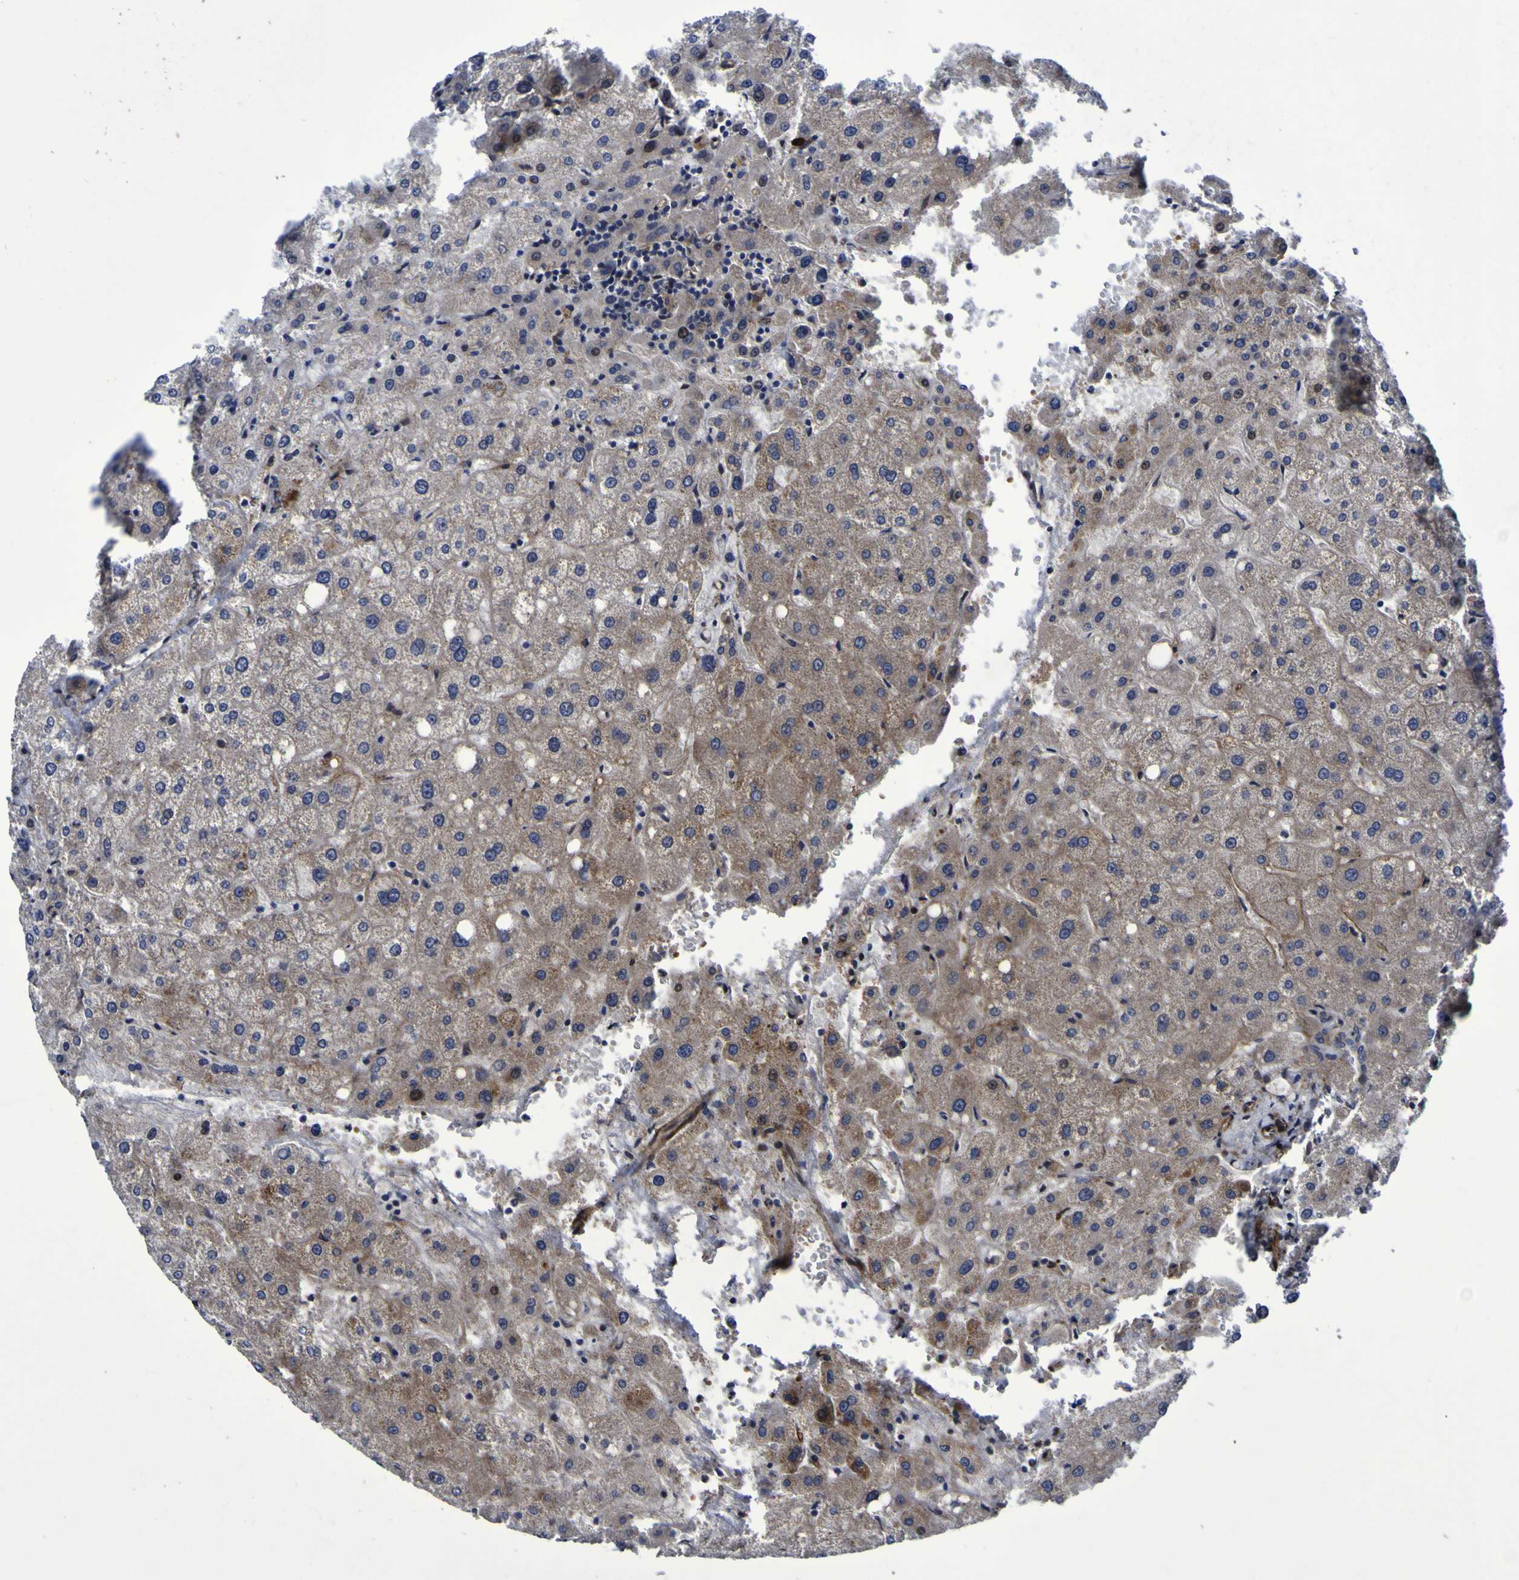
{"staining": {"intensity": "weak", "quantity": ">75%", "location": "cytoplasmic/membranous"}, "tissue": "liver", "cell_type": "Cholangiocytes", "image_type": "normal", "snomed": [{"axis": "morphology", "description": "Normal tissue, NOS"}, {"axis": "topography", "description": "Liver"}], "caption": "This micrograph shows IHC staining of benign liver, with low weak cytoplasmic/membranous staining in about >75% of cholangiocytes.", "gene": "MGLL", "patient": {"sex": "male", "age": 73}}